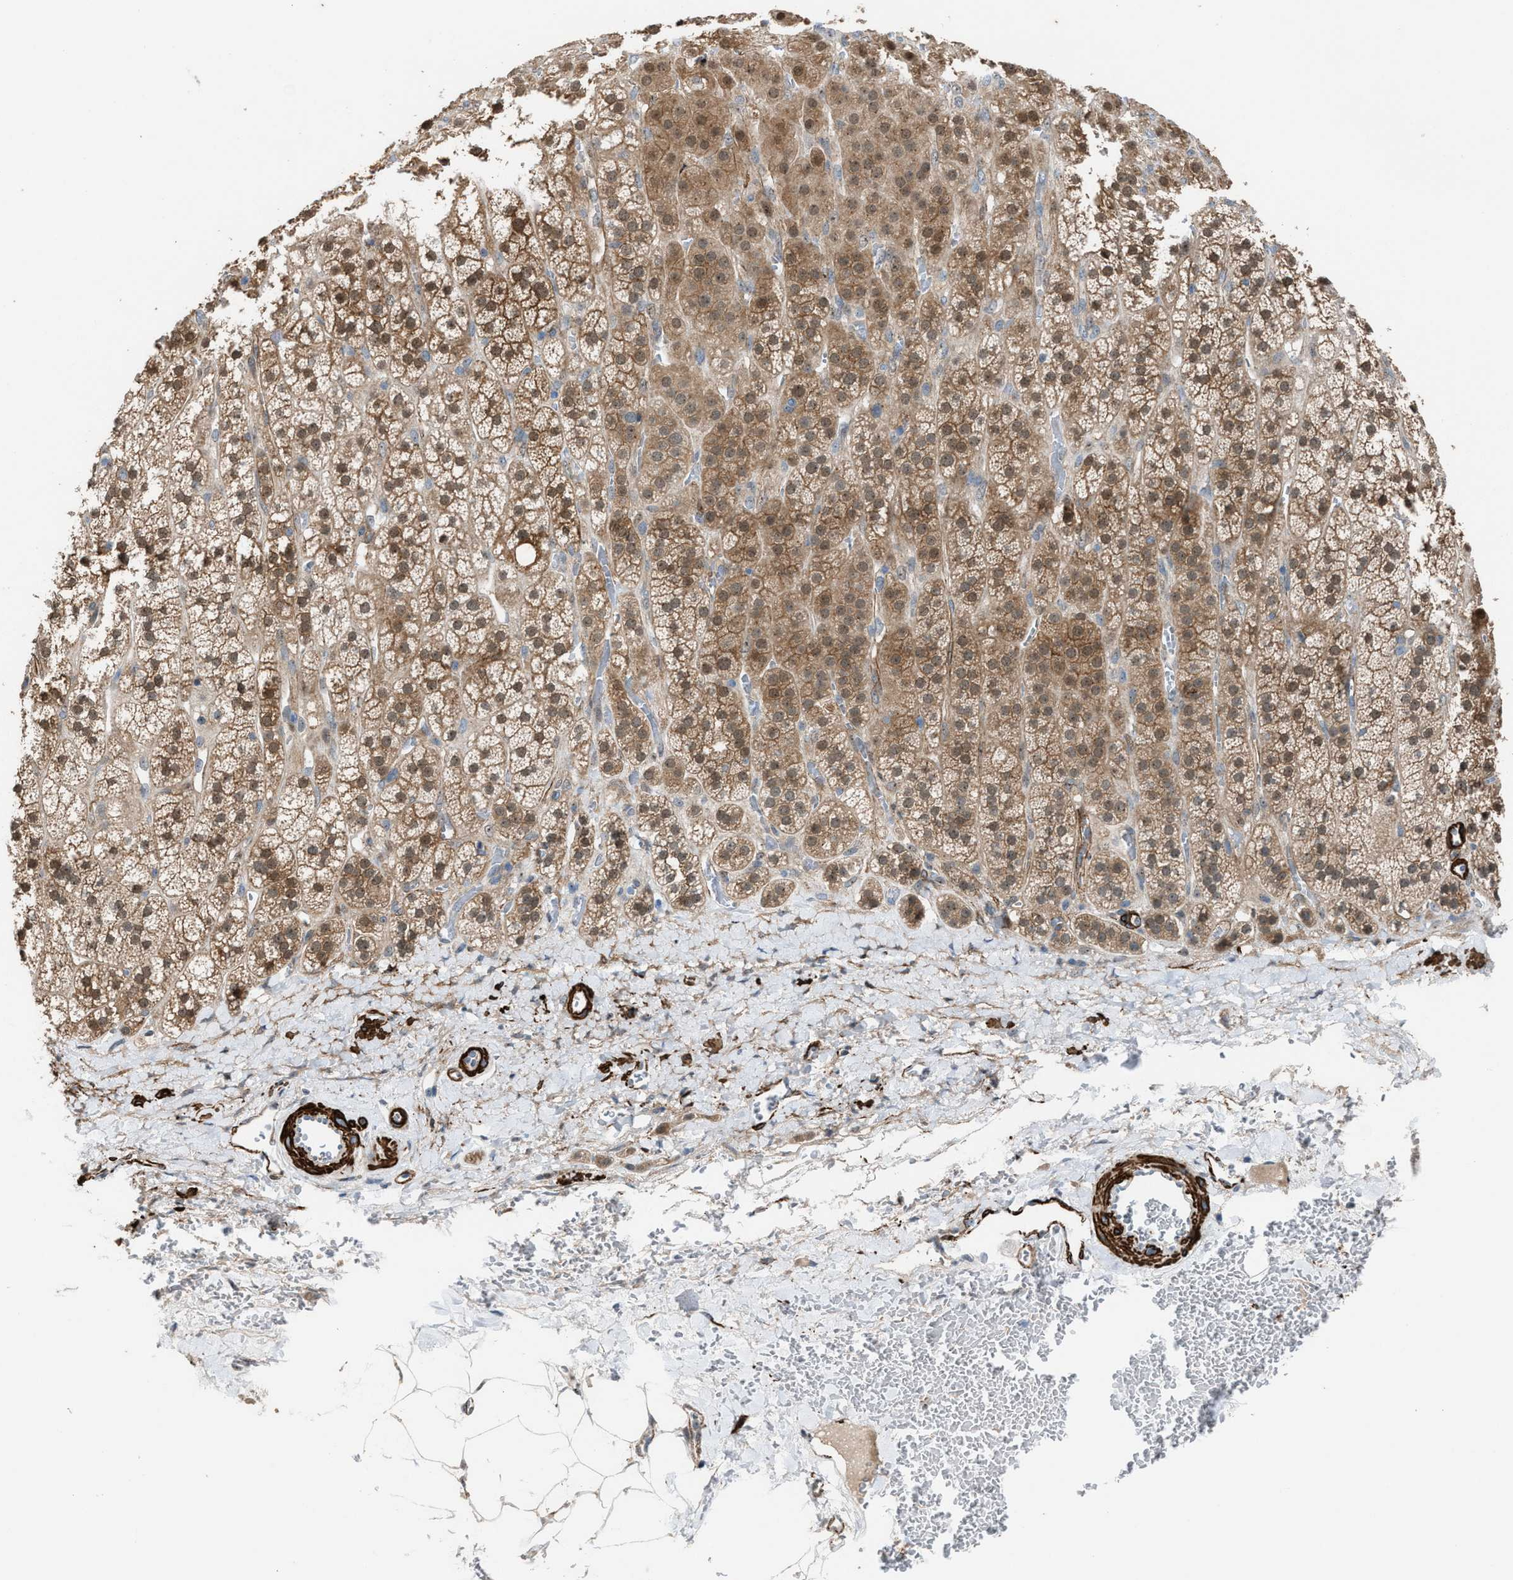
{"staining": {"intensity": "strong", "quantity": ">75%", "location": "cytoplasmic/membranous,nuclear"}, "tissue": "adrenal gland", "cell_type": "Glandular cells", "image_type": "normal", "snomed": [{"axis": "morphology", "description": "Normal tissue, NOS"}, {"axis": "topography", "description": "Adrenal gland"}], "caption": "Normal adrenal gland was stained to show a protein in brown. There is high levels of strong cytoplasmic/membranous,nuclear expression in approximately >75% of glandular cells. (IHC, brightfield microscopy, high magnification).", "gene": "NQO2", "patient": {"sex": "male", "age": 56}}